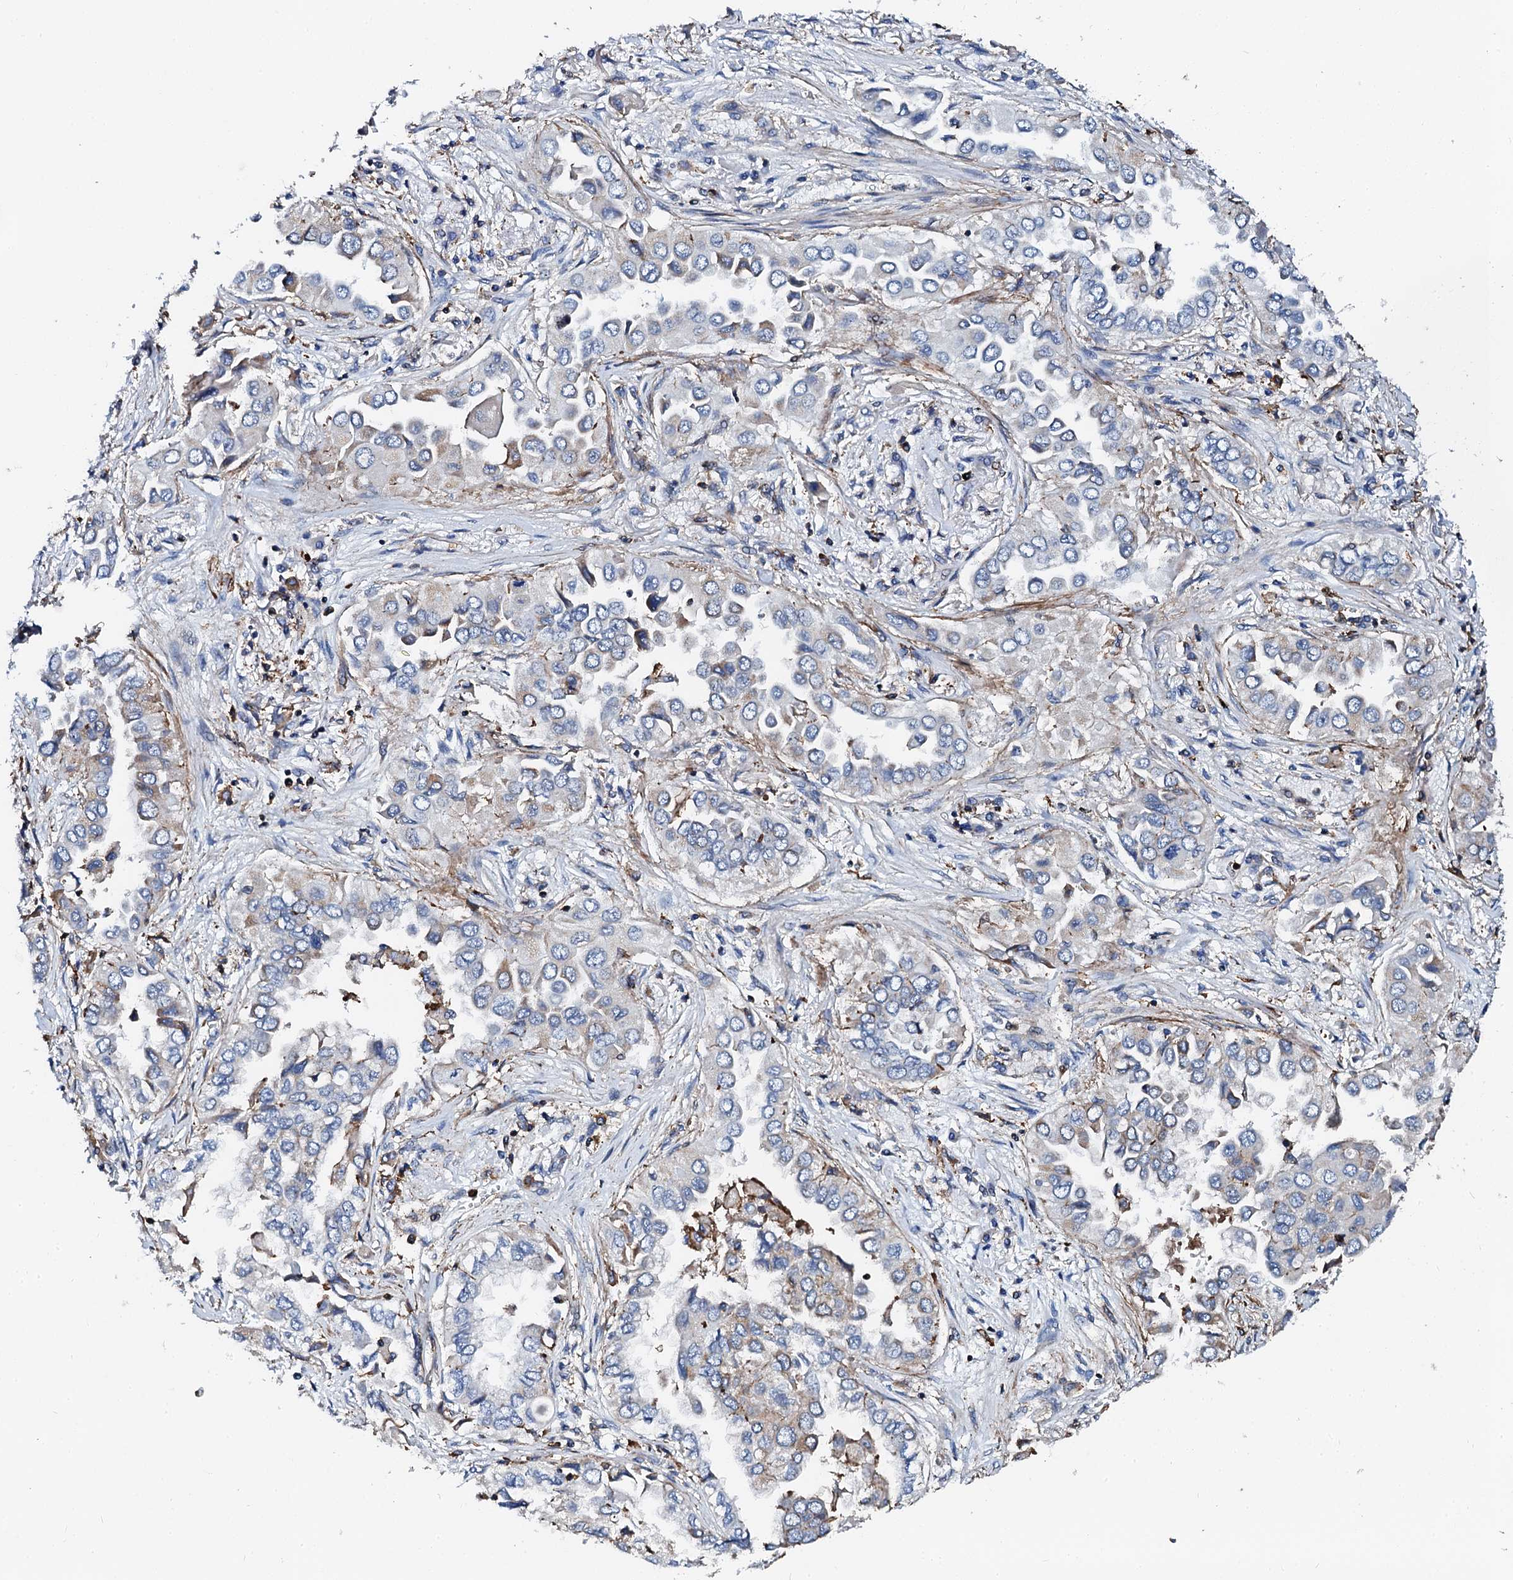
{"staining": {"intensity": "moderate", "quantity": "25%-75%", "location": "cytoplasmic/membranous"}, "tissue": "lung cancer", "cell_type": "Tumor cells", "image_type": "cancer", "snomed": [{"axis": "morphology", "description": "Adenocarcinoma, NOS"}, {"axis": "topography", "description": "Lung"}], "caption": "Immunohistochemical staining of lung cancer exhibits moderate cytoplasmic/membranous protein positivity in about 25%-75% of tumor cells.", "gene": "INTS10", "patient": {"sex": "female", "age": 76}}